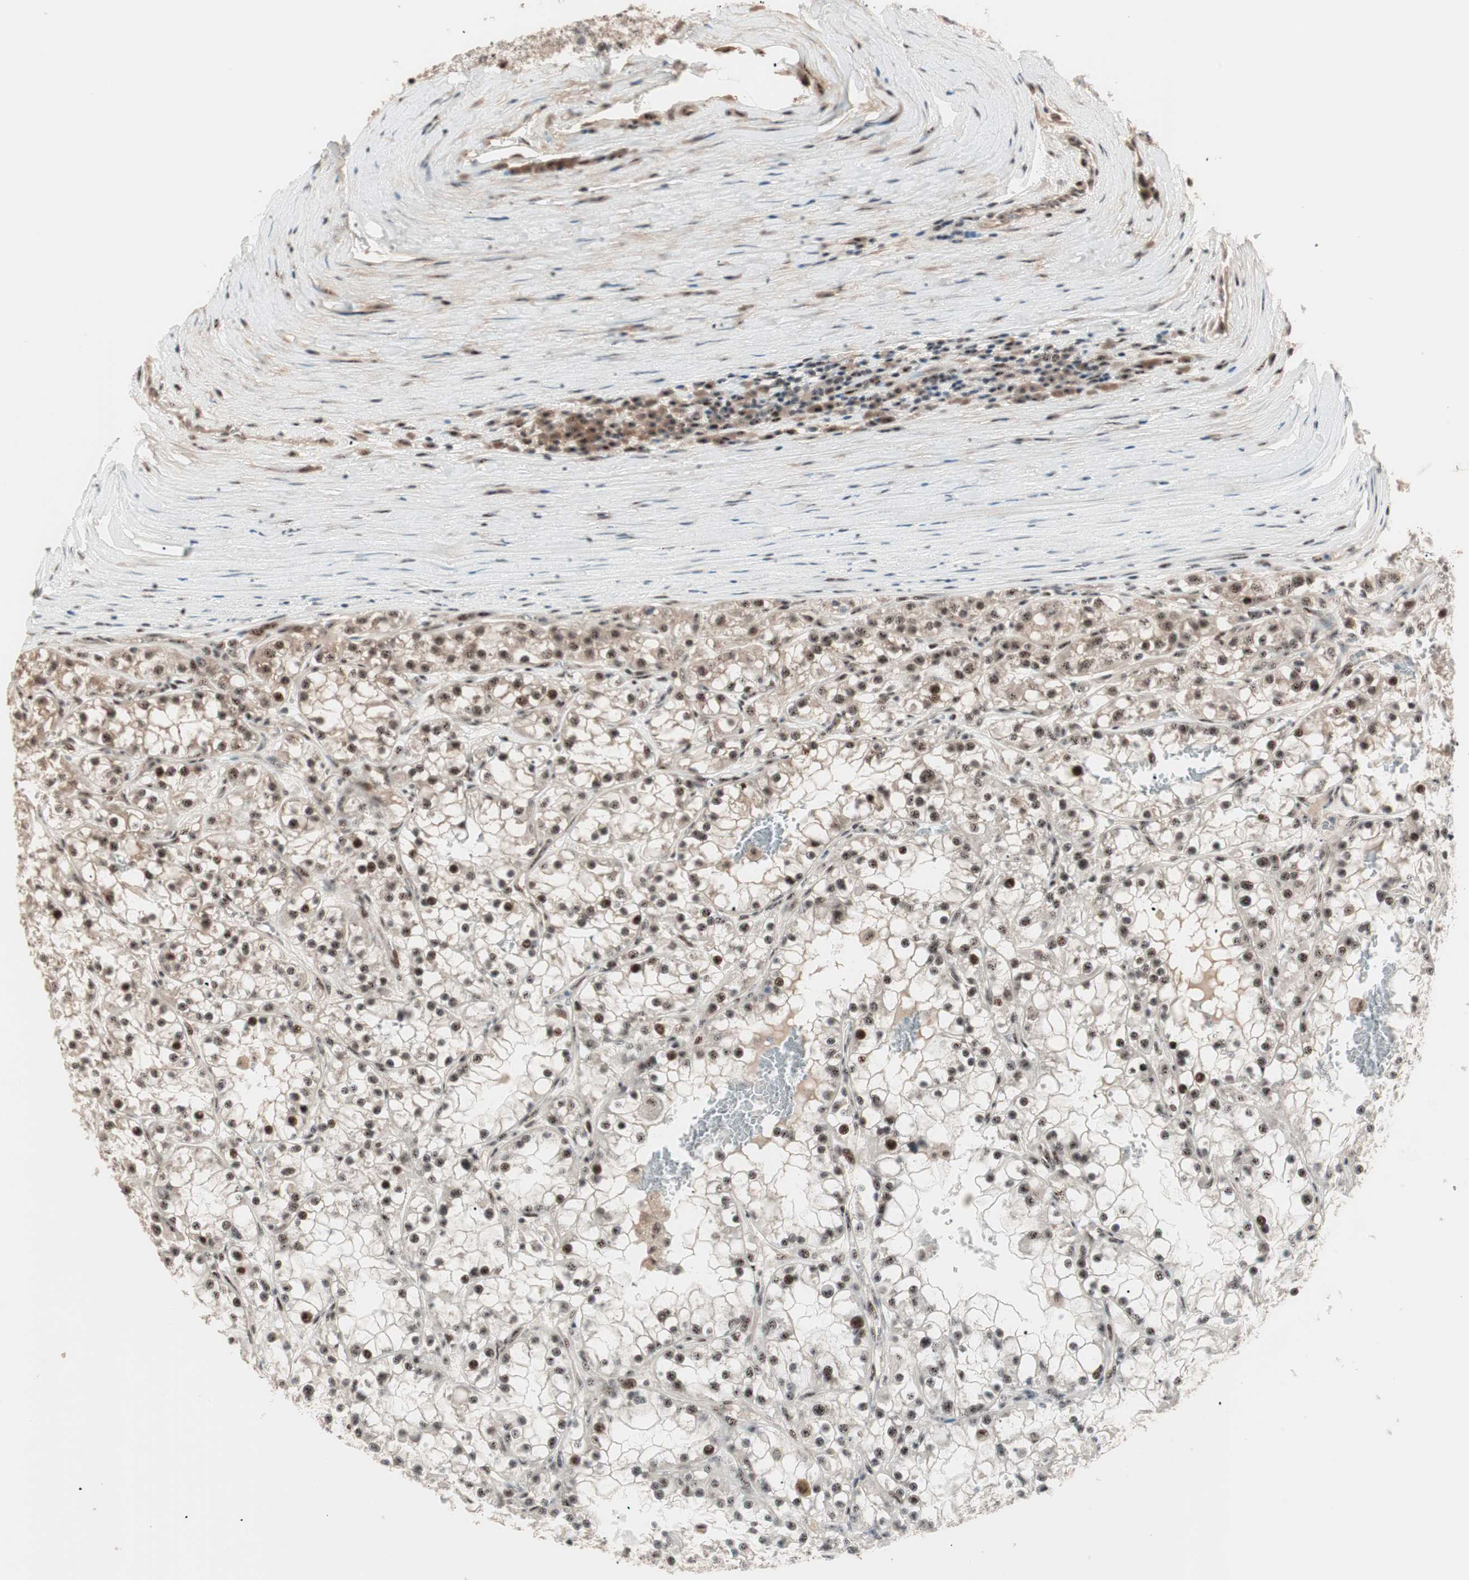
{"staining": {"intensity": "moderate", "quantity": "25%-75%", "location": "nuclear"}, "tissue": "renal cancer", "cell_type": "Tumor cells", "image_type": "cancer", "snomed": [{"axis": "morphology", "description": "Adenocarcinoma, NOS"}, {"axis": "topography", "description": "Kidney"}], "caption": "This micrograph shows IHC staining of human renal adenocarcinoma, with medium moderate nuclear expression in about 25%-75% of tumor cells.", "gene": "NR5A2", "patient": {"sex": "female", "age": 52}}